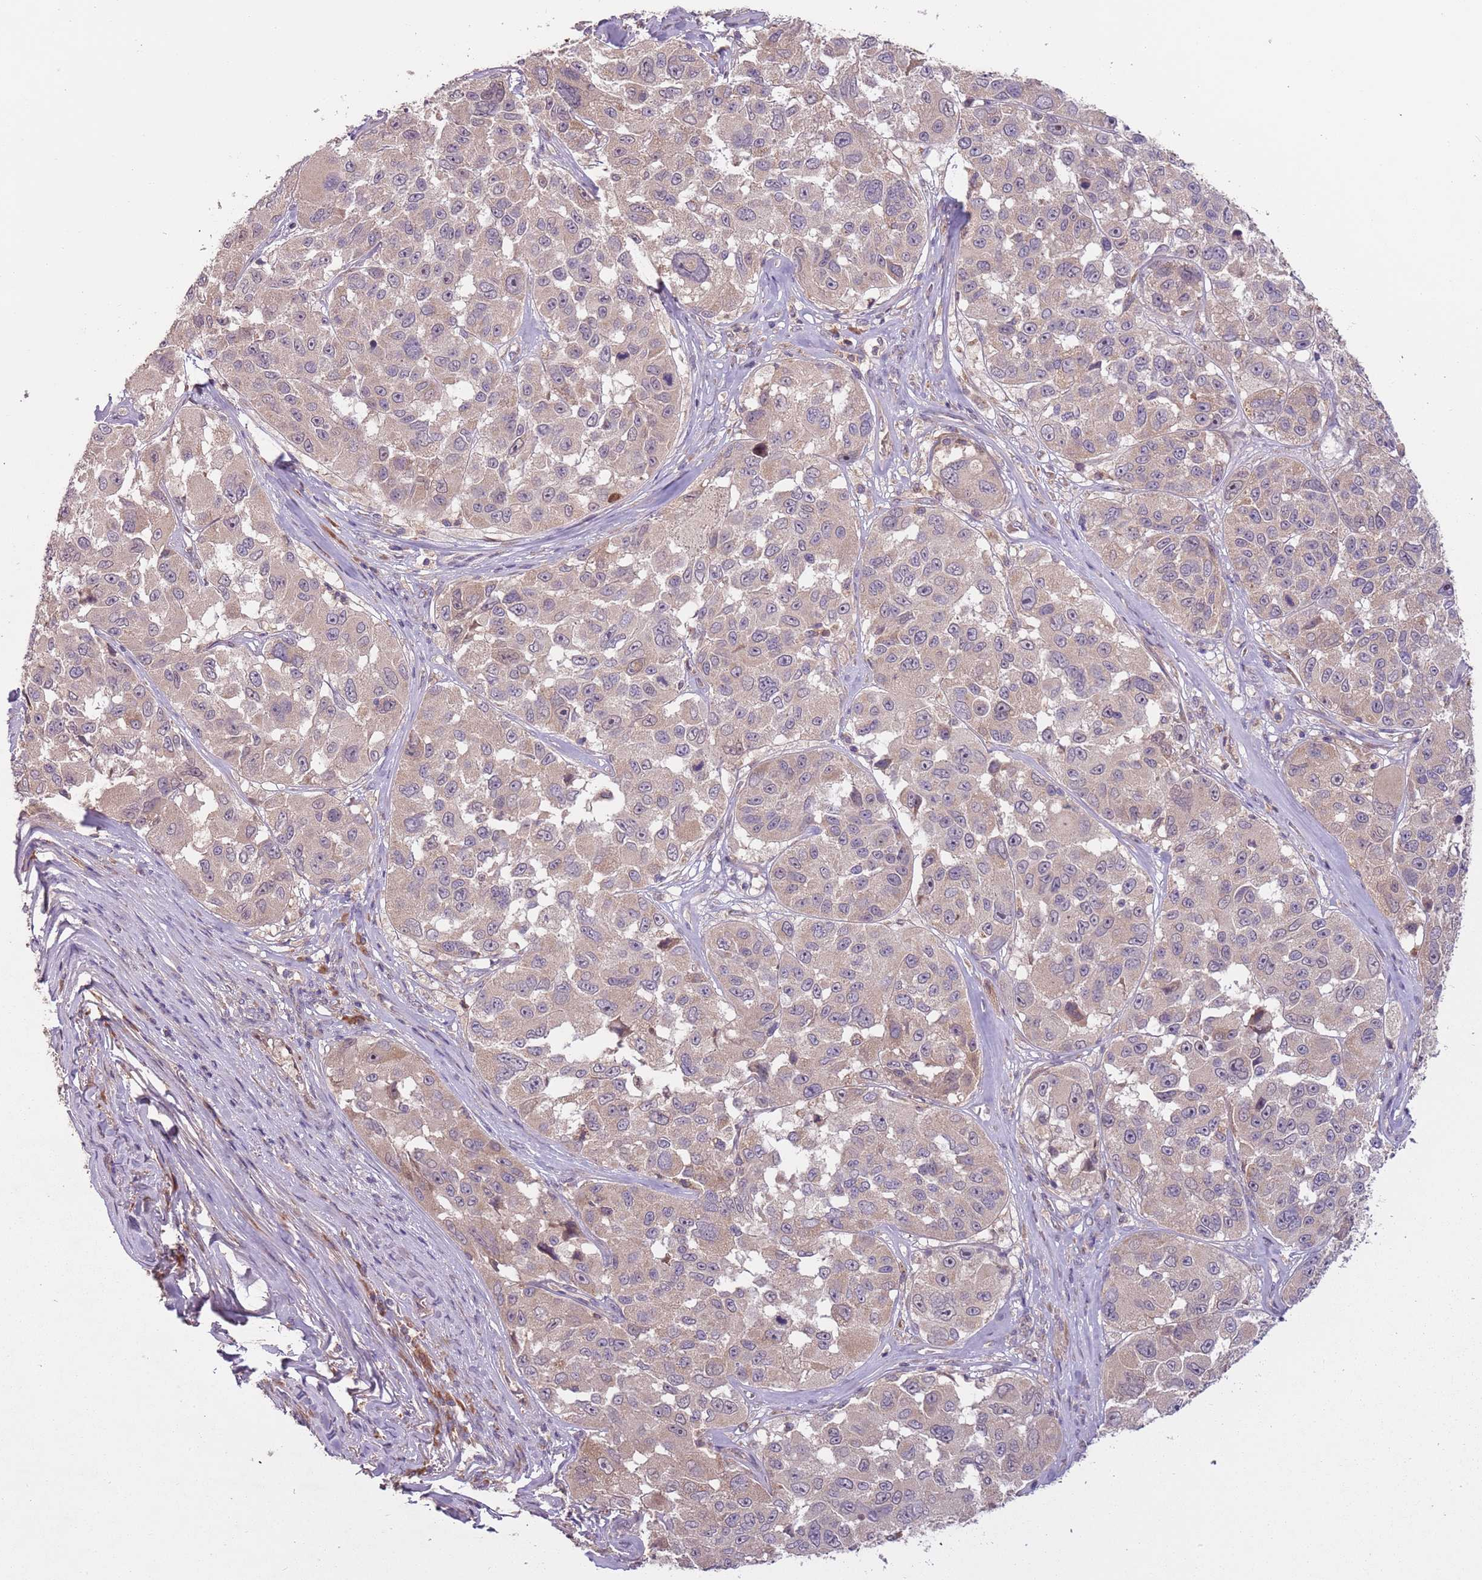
{"staining": {"intensity": "weak", "quantity": ">75%", "location": "cytoplasmic/membranous"}, "tissue": "melanoma", "cell_type": "Tumor cells", "image_type": "cancer", "snomed": [{"axis": "morphology", "description": "Malignant melanoma, NOS"}, {"axis": "topography", "description": "Skin"}], "caption": "Brown immunohistochemical staining in human melanoma exhibits weak cytoplasmic/membranous positivity in about >75% of tumor cells.", "gene": "FECH", "patient": {"sex": "female", "age": 66}}